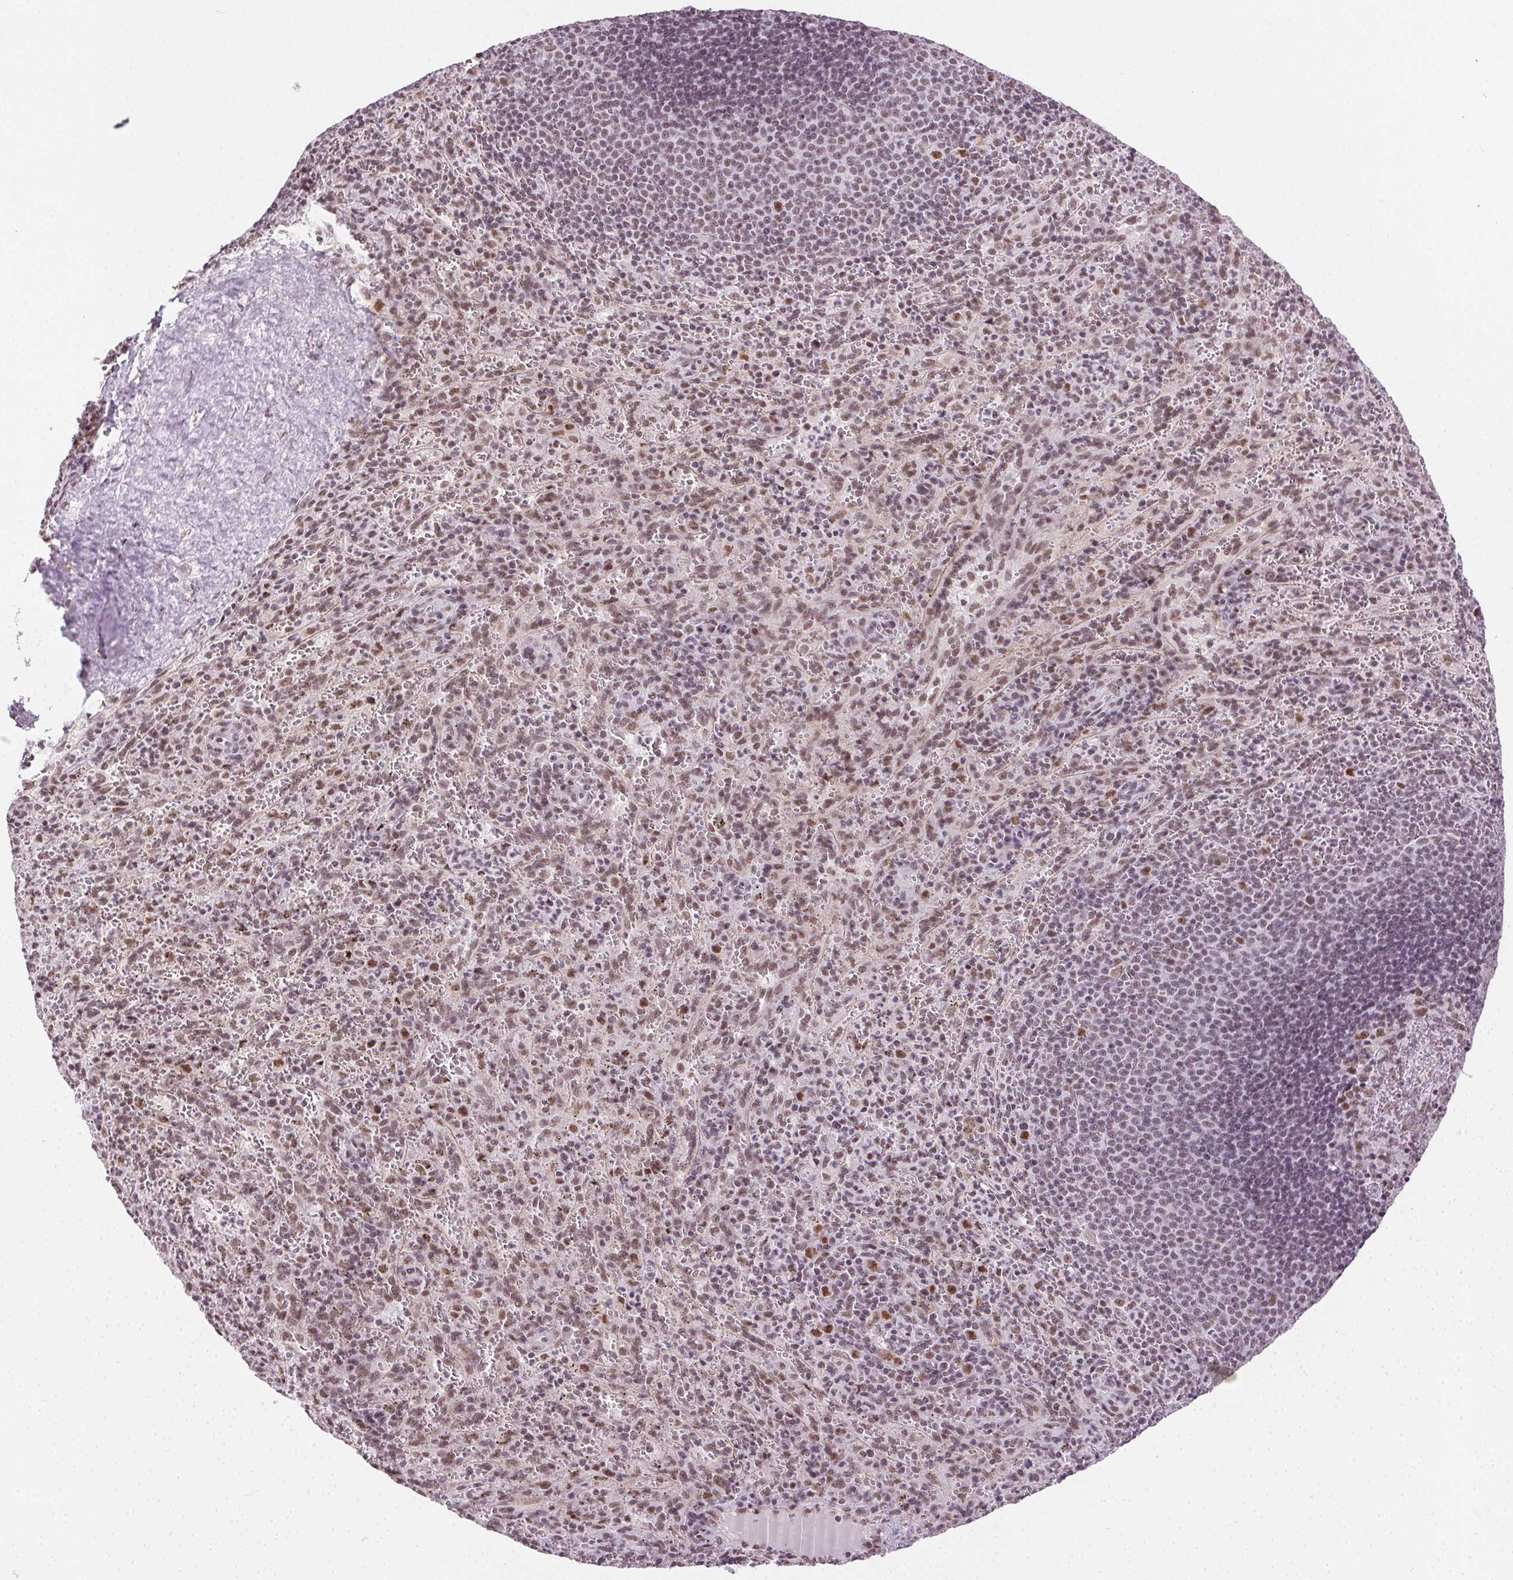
{"staining": {"intensity": "moderate", "quantity": ">75%", "location": "nuclear"}, "tissue": "spleen", "cell_type": "Cells in red pulp", "image_type": "normal", "snomed": [{"axis": "morphology", "description": "Normal tissue, NOS"}, {"axis": "topography", "description": "Spleen"}], "caption": "Cells in red pulp exhibit medium levels of moderate nuclear positivity in approximately >75% of cells in unremarkable human spleen. The staining is performed using DAB (3,3'-diaminobenzidine) brown chromogen to label protein expression. The nuclei are counter-stained blue using hematoxylin.", "gene": "TRA2B", "patient": {"sex": "male", "age": 57}}